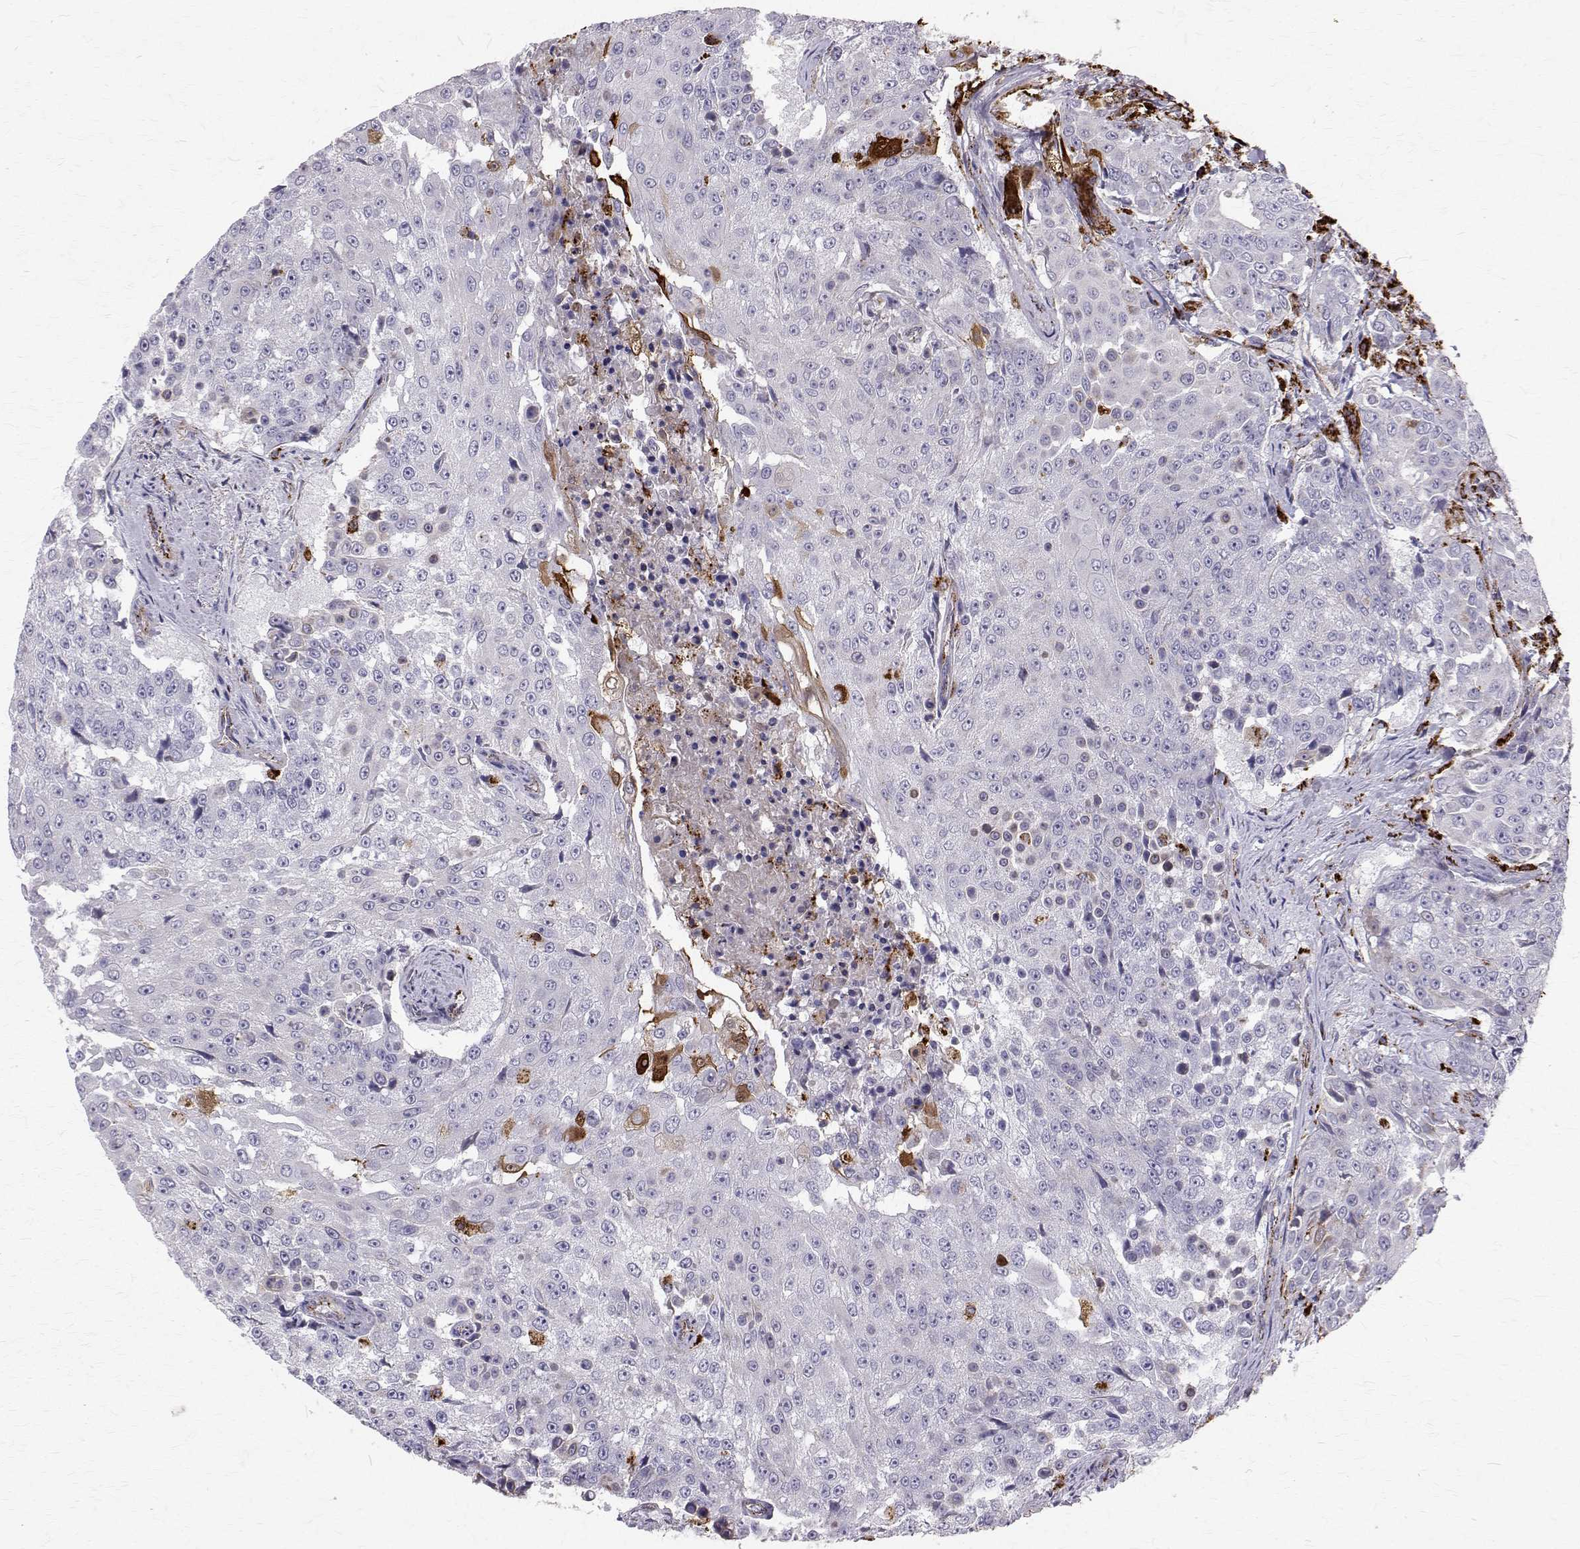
{"staining": {"intensity": "strong", "quantity": "<25%", "location": "cytoplasmic/membranous,nuclear"}, "tissue": "urothelial cancer", "cell_type": "Tumor cells", "image_type": "cancer", "snomed": [{"axis": "morphology", "description": "Urothelial carcinoma, High grade"}, {"axis": "topography", "description": "Urinary bladder"}], "caption": "Immunohistochemistry (DAB (3,3'-diaminobenzidine)) staining of urothelial cancer displays strong cytoplasmic/membranous and nuclear protein expression in approximately <25% of tumor cells.", "gene": "TPP1", "patient": {"sex": "female", "age": 63}}